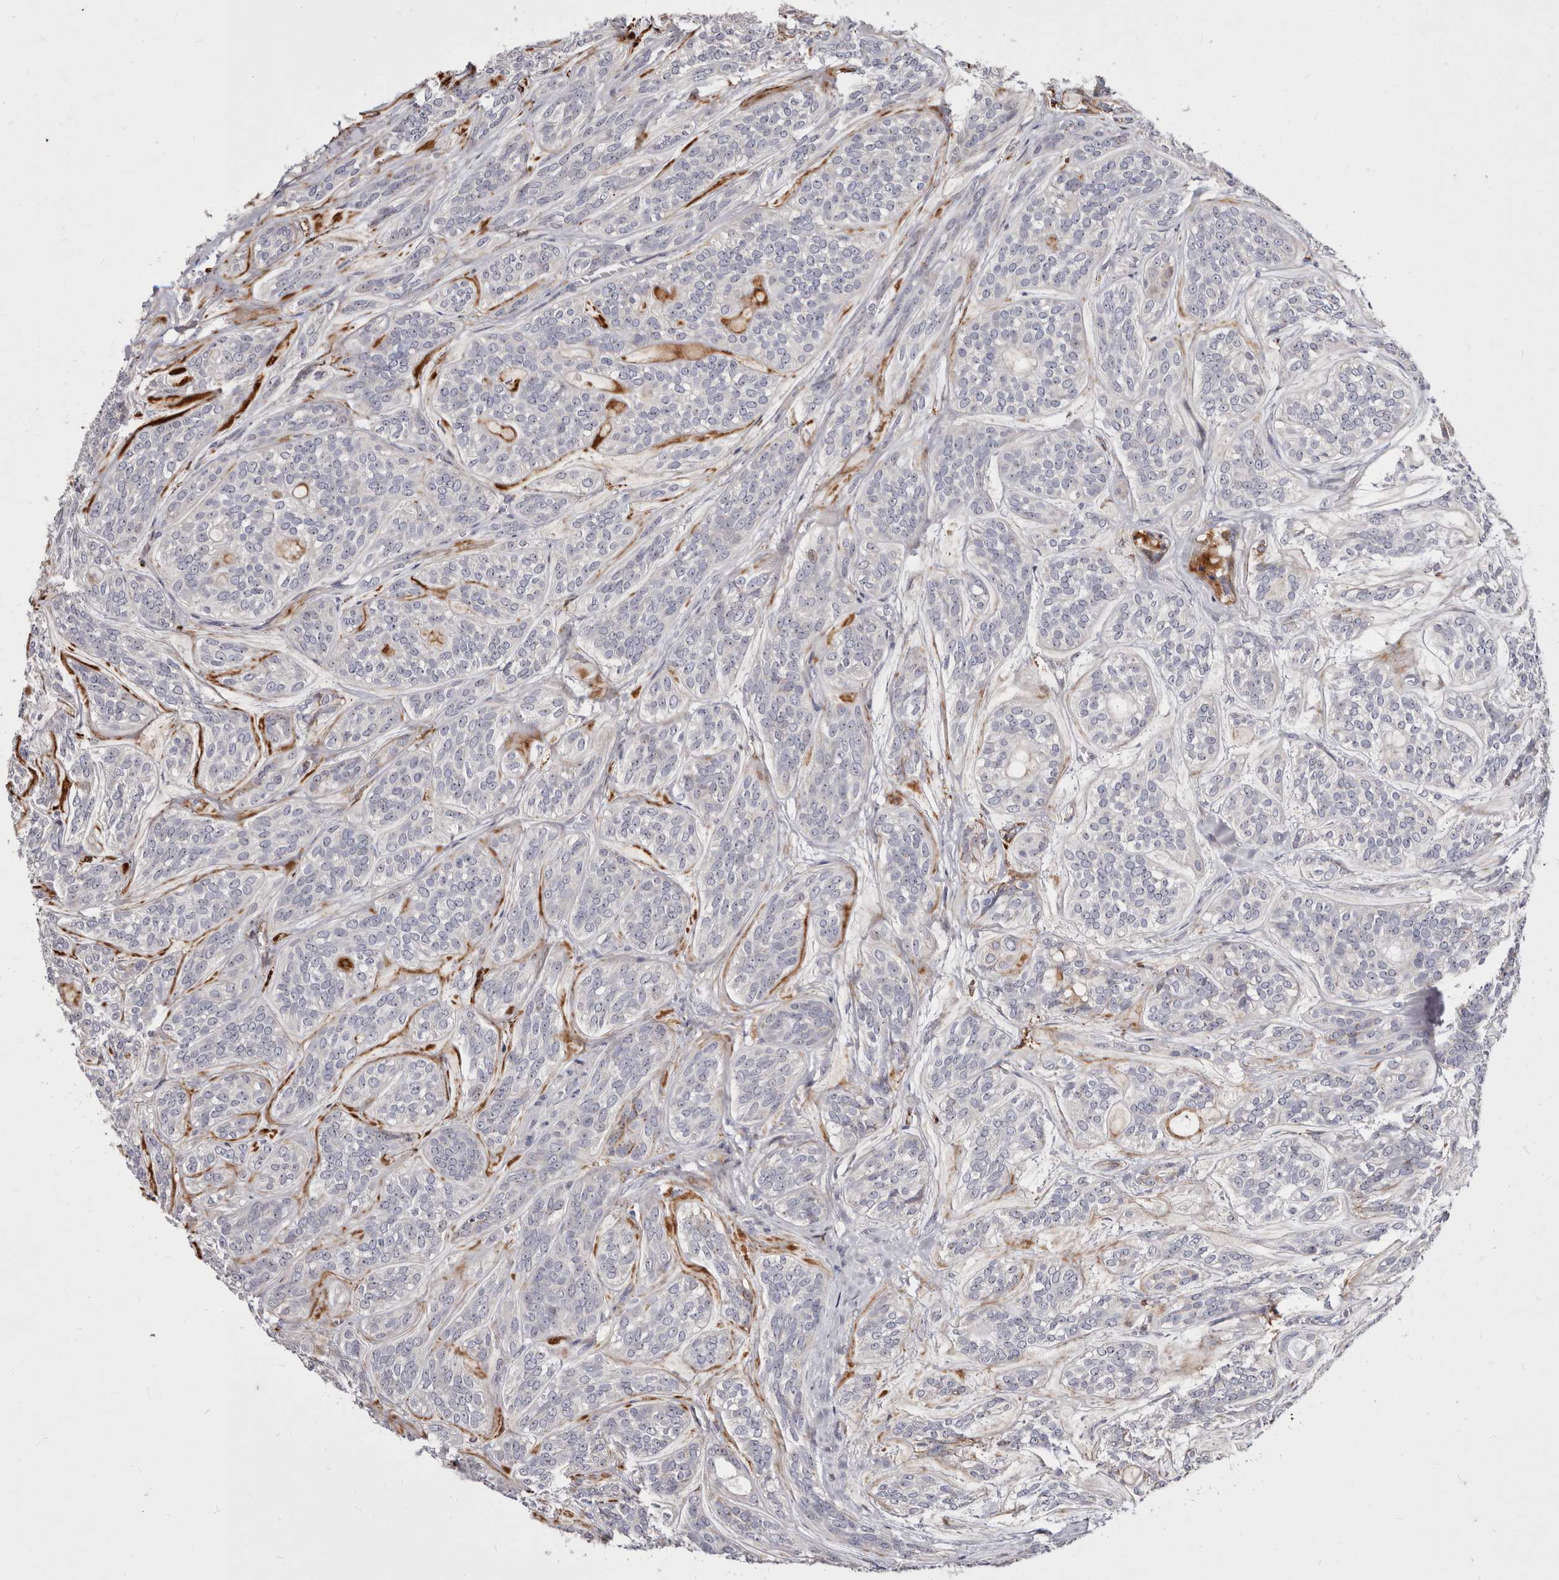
{"staining": {"intensity": "negative", "quantity": "none", "location": "none"}, "tissue": "head and neck cancer", "cell_type": "Tumor cells", "image_type": "cancer", "snomed": [{"axis": "morphology", "description": "Adenocarcinoma, NOS"}, {"axis": "topography", "description": "Head-Neck"}], "caption": "DAB (3,3'-diaminobenzidine) immunohistochemical staining of human head and neck cancer reveals no significant expression in tumor cells.", "gene": "NUBPL", "patient": {"sex": "male", "age": 66}}